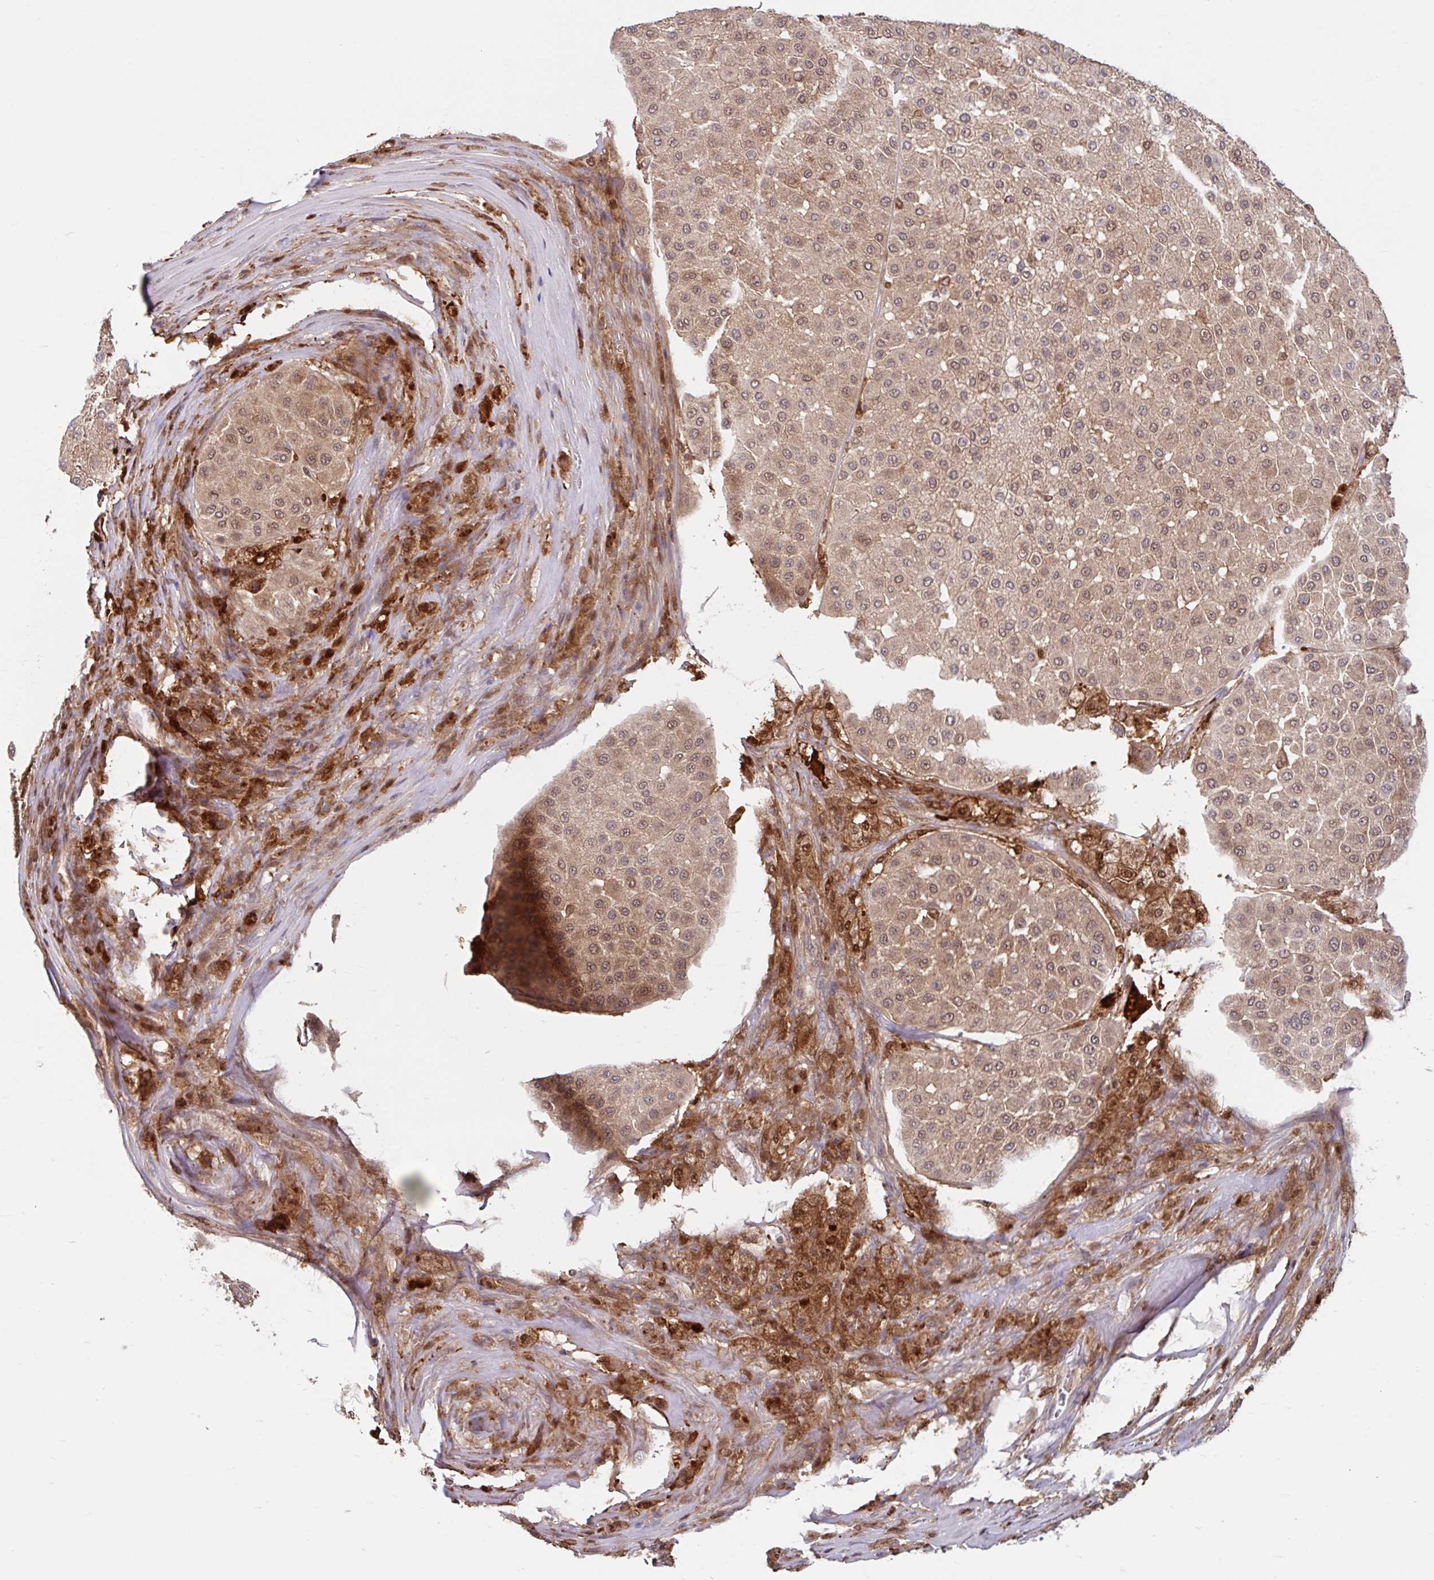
{"staining": {"intensity": "weak", "quantity": "<25%", "location": "cytoplasmic/membranous,nuclear"}, "tissue": "melanoma", "cell_type": "Tumor cells", "image_type": "cancer", "snomed": [{"axis": "morphology", "description": "Malignant melanoma, Metastatic site"}, {"axis": "topography", "description": "Smooth muscle"}], "caption": "Tumor cells show no significant staining in malignant melanoma (metastatic site).", "gene": "BLVRA", "patient": {"sex": "male", "age": 41}}